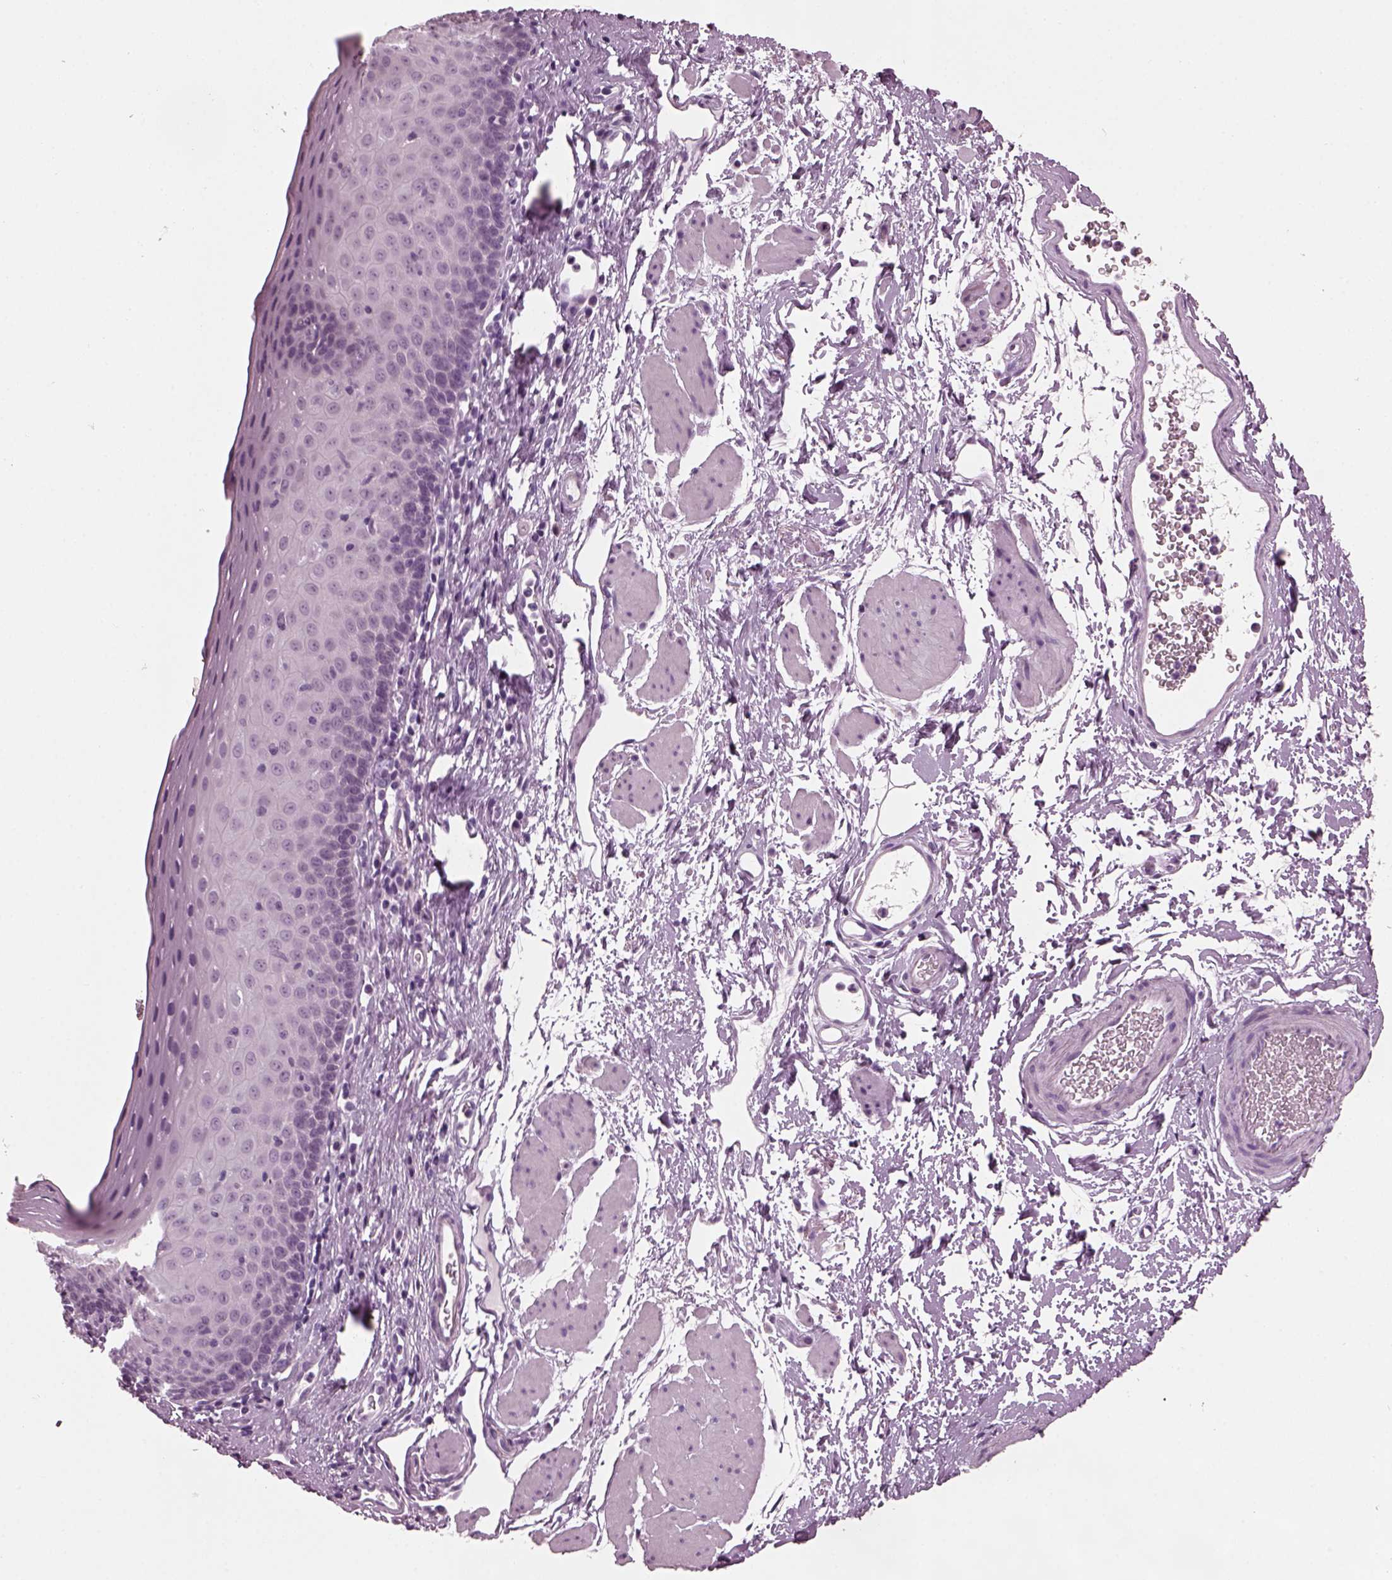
{"staining": {"intensity": "negative", "quantity": "none", "location": "none"}, "tissue": "esophagus", "cell_type": "Squamous epithelial cells", "image_type": "normal", "snomed": [{"axis": "morphology", "description": "Normal tissue, NOS"}, {"axis": "topography", "description": "Esophagus"}], "caption": "Immunohistochemistry (IHC) of normal human esophagus reveals no expression in squamous epithelial cells.", "gene": "SLC6A17", "patient": {"sex": "female", "age": 64}}